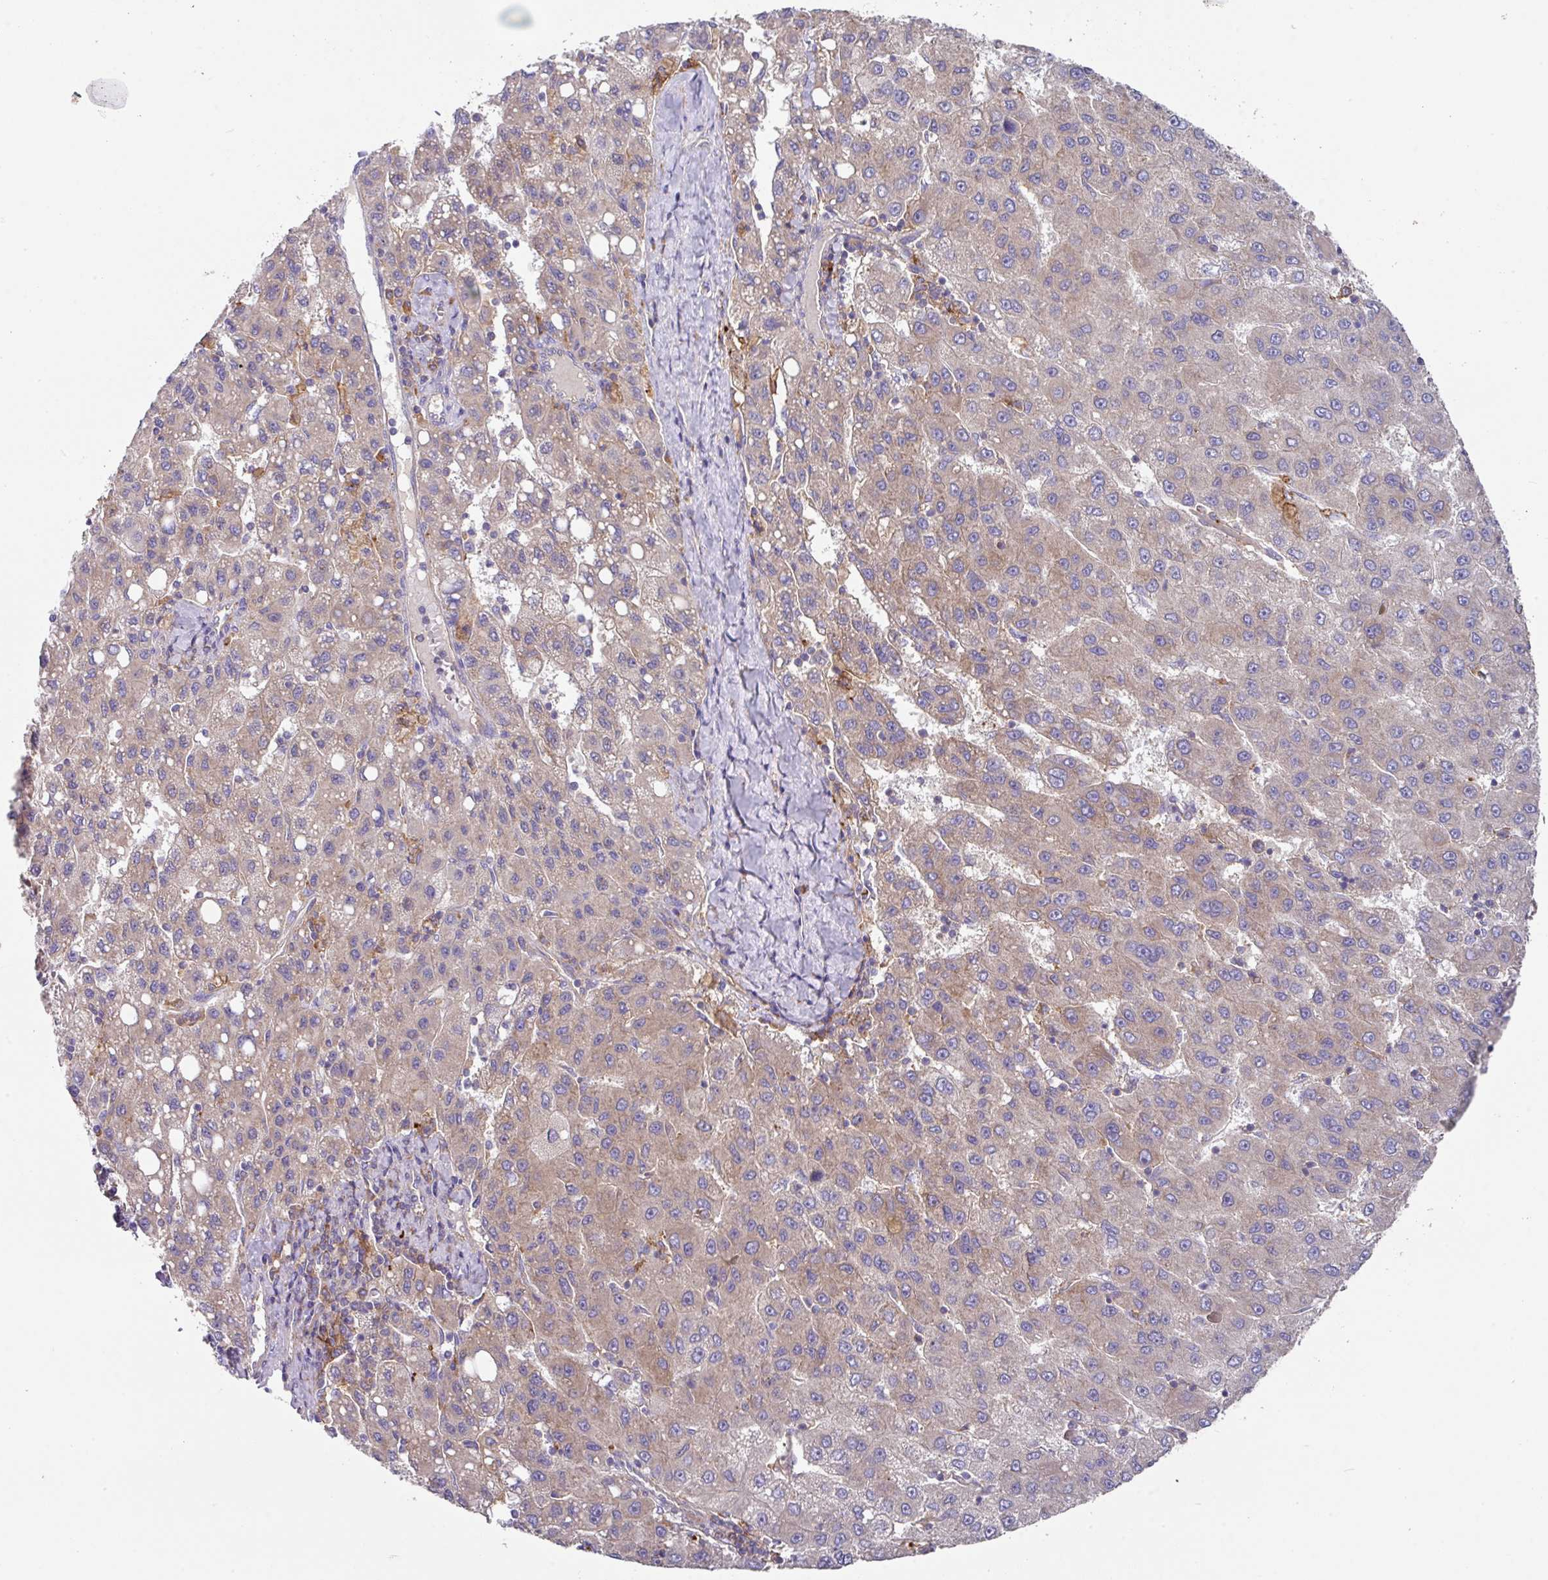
{"staining": {"intensity": "weak", "quantity": "25%-75%", "location": "cytoplasmic/membranous"}, "tissue": "liver cancer", "cell_type": "Tumor cells", "image_type": "cancer", "snomed": [{"axis": "morphology", "description": "Carcinoma, Hepatocellular, NOS"}, {"axis": "topography", "description": "Liver"}], "caption": "DAB (3,3'-diaminobenzidine) immunohistochemical staining of liver hepatocellular carcinoma demonstrates weak cytoplasmic/membranous protein staining in about 25%-75% of tumor cells.", "gene": "EIF4B", "patient": {"sex": "female", "age": 82}}